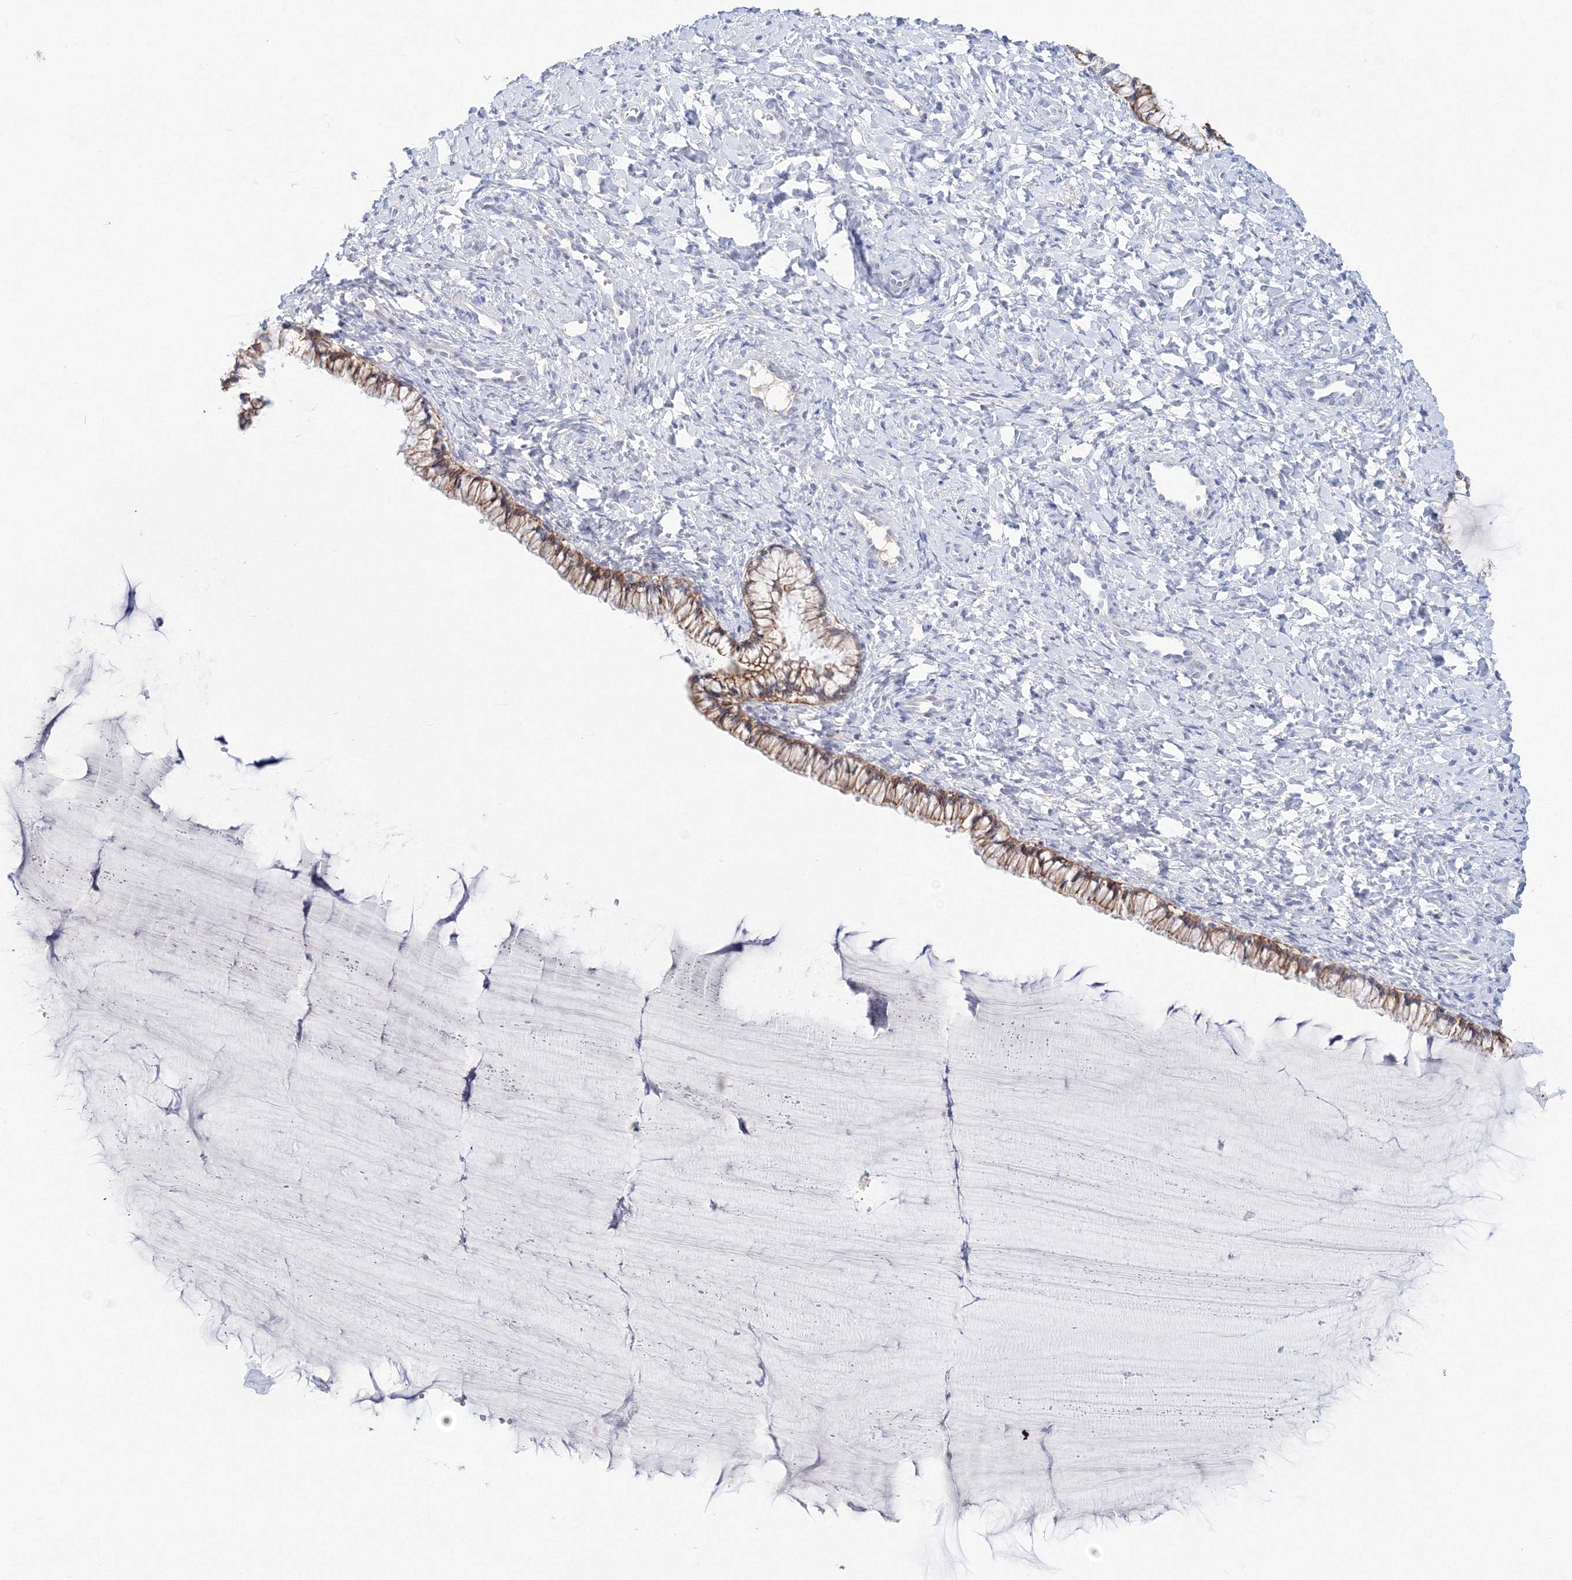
{"staining": {"intensity": "moderate", "quantity": ">75%", "location": "cytoplasmic/membranous"}, "tissue": "cervix", "cell_type": "Glandular cells", "image_type": "normal", "snomed": [{"axis": "morphology", "description": "Normal tissue, NOS"}, {"axis": "morphology", "description": "Adenocarcinoma, NOS"}, {"axis": "topography", "description": "Cervix"}], "caption": "Approximately >75% of glandular cells in normal human cervix show moderate cytoplasmic/membranous protein staining as visualized by brown immunohistochemical staining.", "gene": "LRRIQ4", "patient": {"sex": "female", "age": 29}}